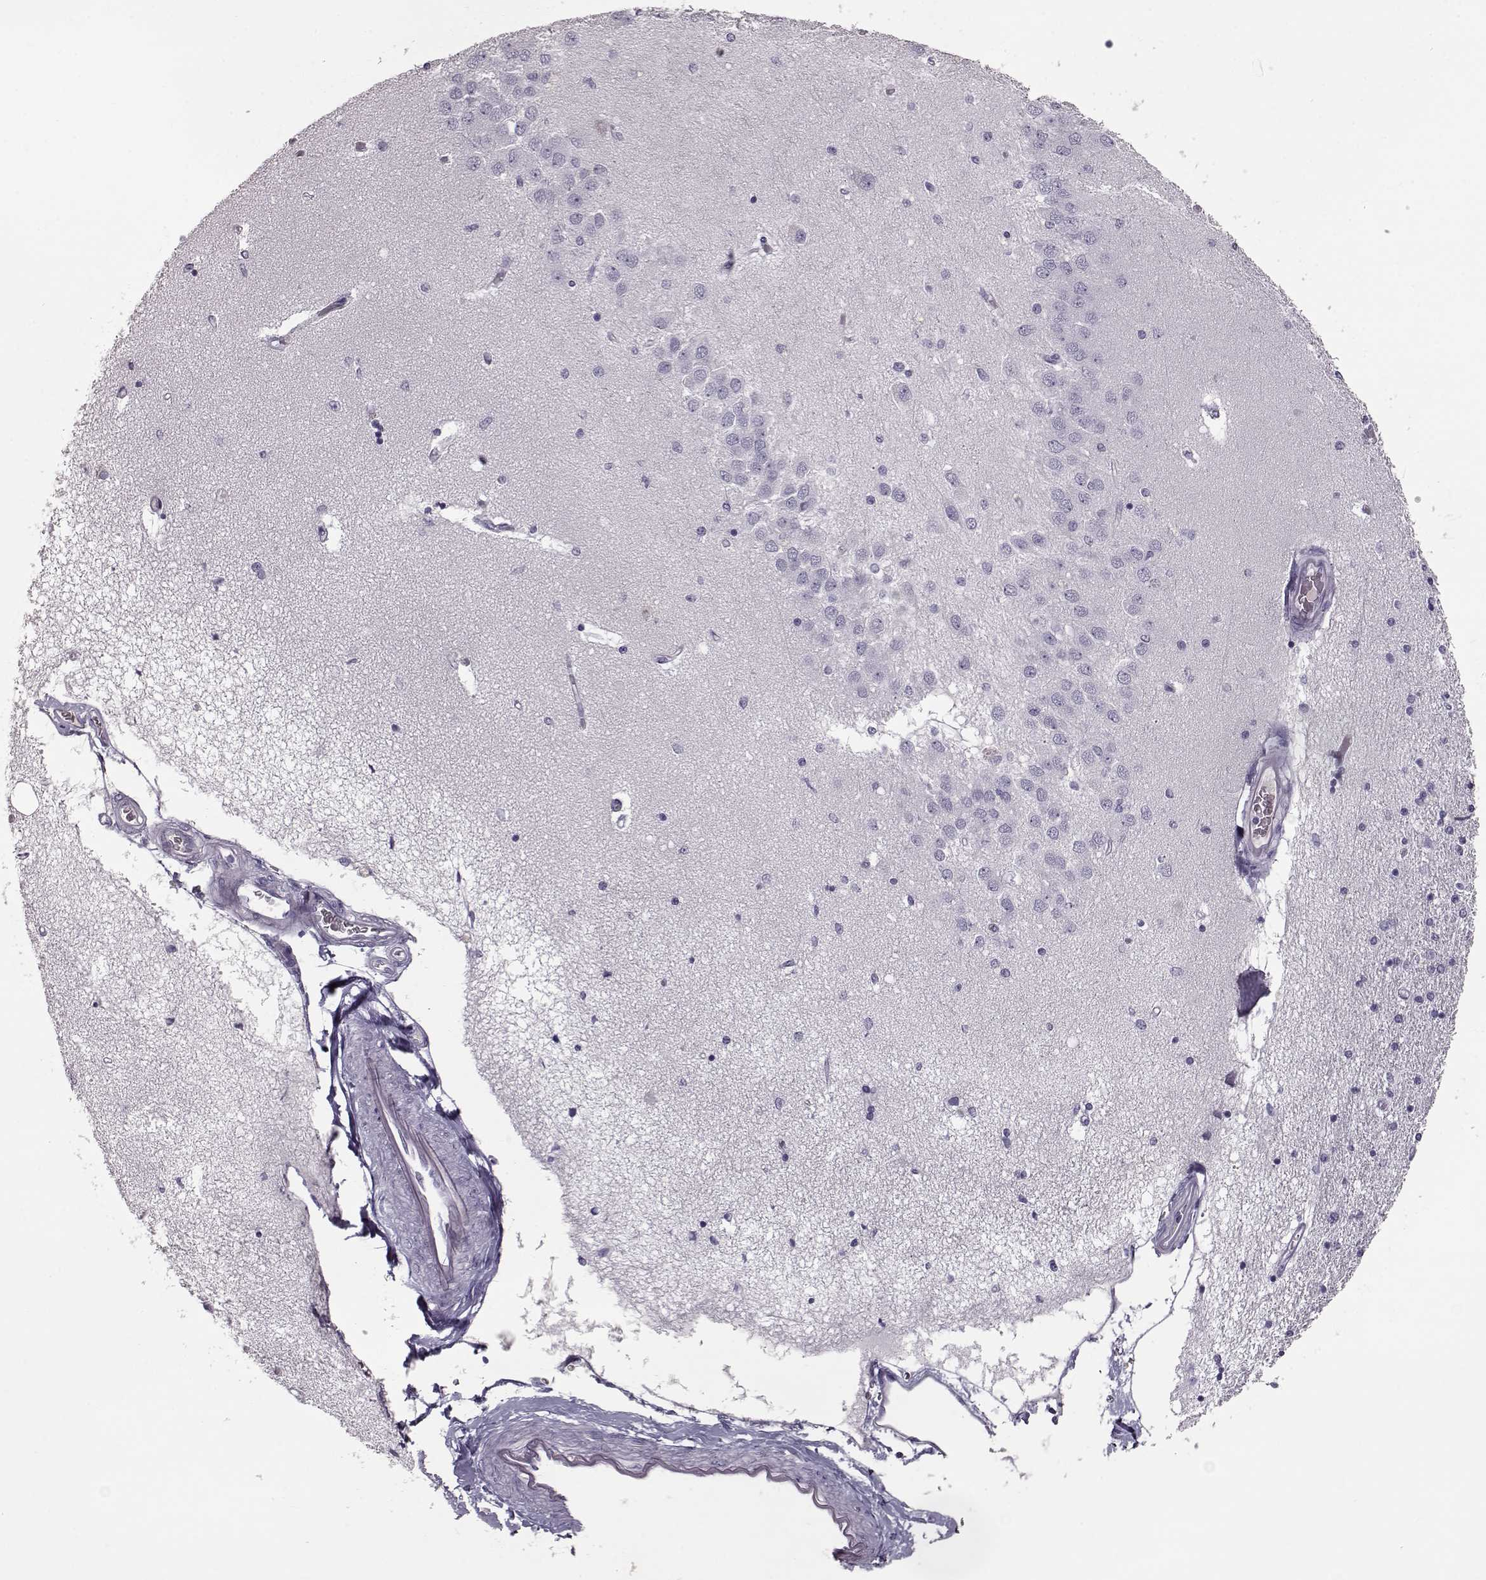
{"staining": {"intensity": "negative", "quantity": "none", "location": "none"}, "tissue": "hippocampus", "cell_type": "Glial cells", "image_type": "normal", "snomed": [{"axis": "morphology", "description": "Normal tissue, NOS"}, {"axis": "topography", "description": "Hippocampus"}], "caption": "Micrograph shows no protein positivity in glial cells of normal hippocampus. (Brightfield microscopy of DAB immunohistochemistry (IHC) at high magnification).", "gene": "CCL19", "patient": {"sex": "female", "age": 54}}